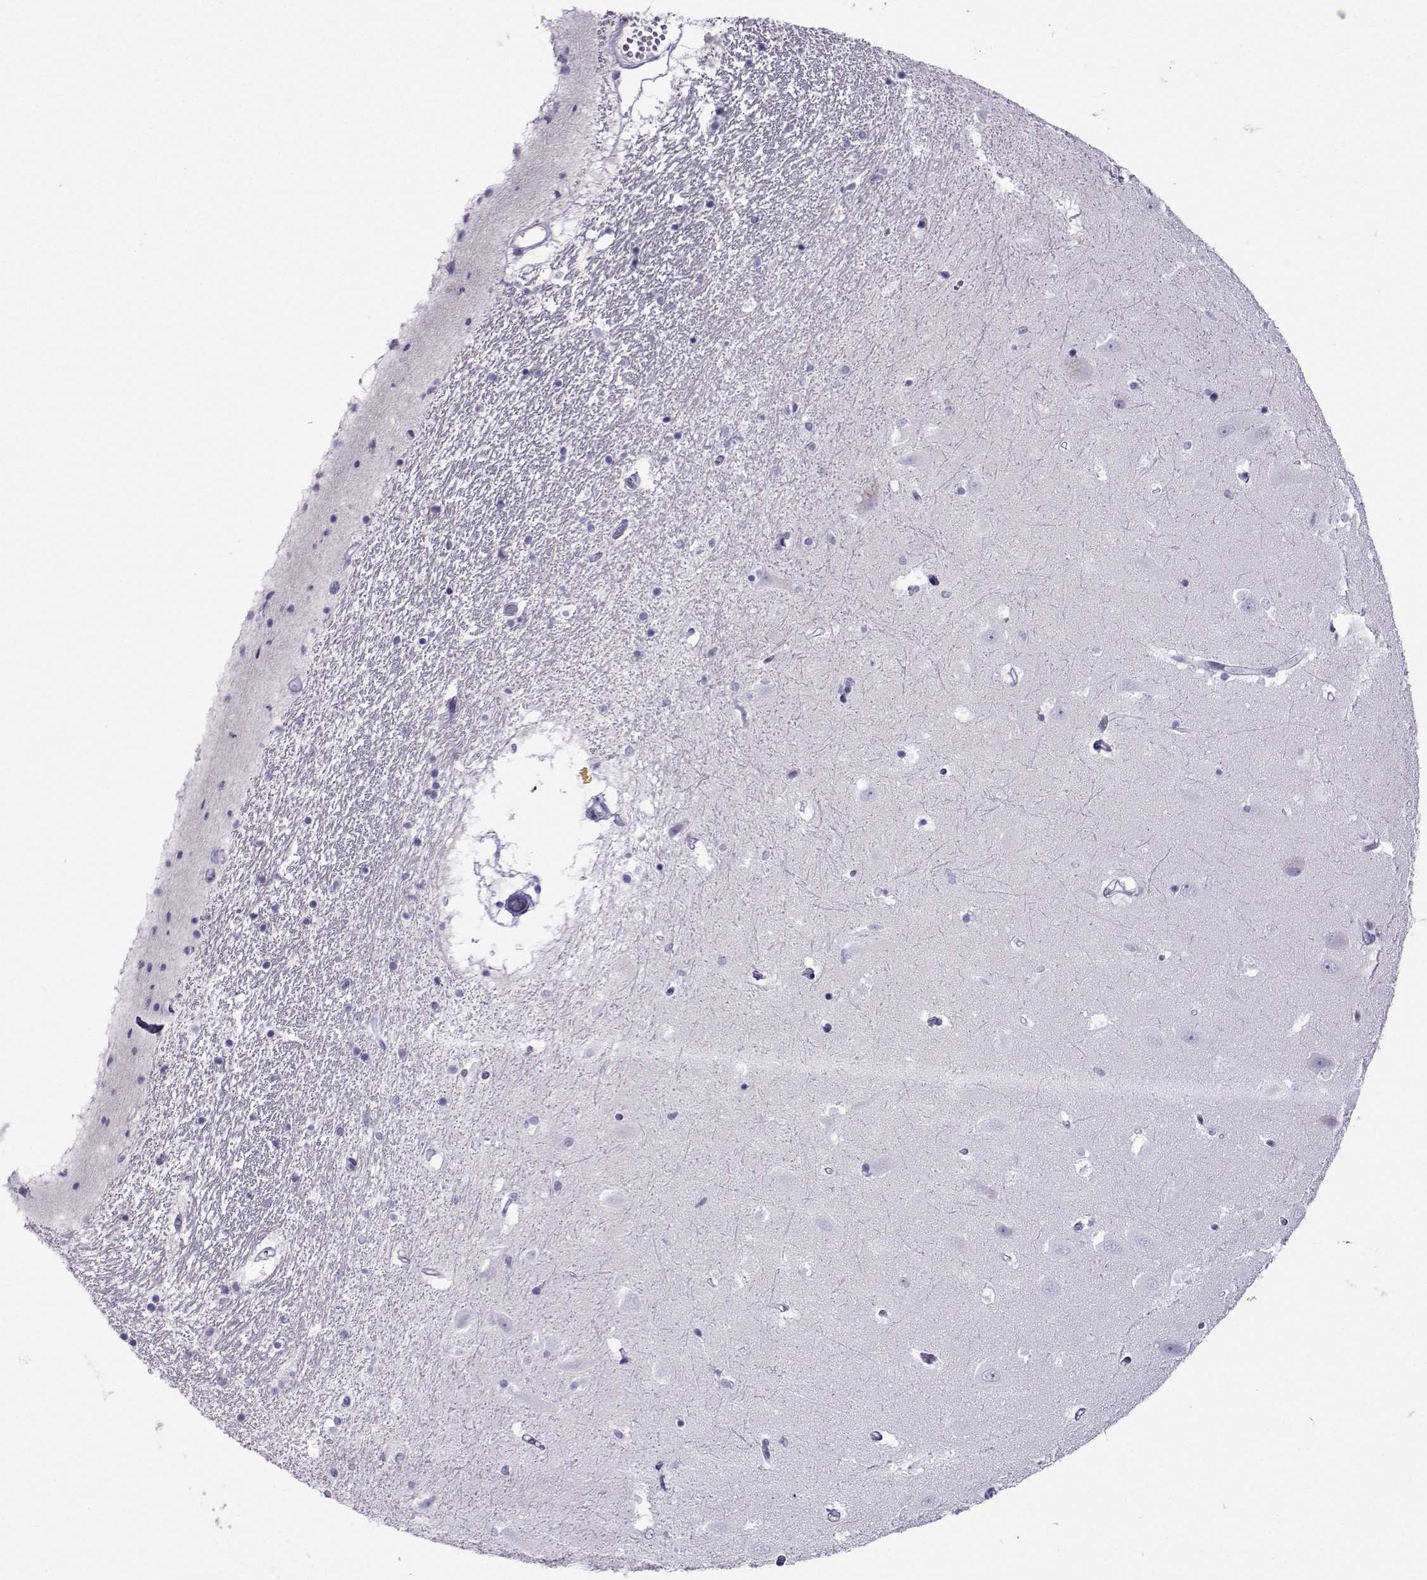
{"staining": {"intensity": "negative", "quantity": "none", "location": "none"}, "tissue": "hippocampus", "cell_type": "Glial cells", "image_type": "normal", "snomed": [{"axis": "morphology", "description": "Normal tissue, NOS"}, {"axis": "topography", "description": "Hippocampus"}], "caption": "Immunohistochemical staining of unremarkable hippocampus shows no significant positivity in glial cells.", "gene": "CRYBB1", "patient": {"sex": "male", "age": 44}}